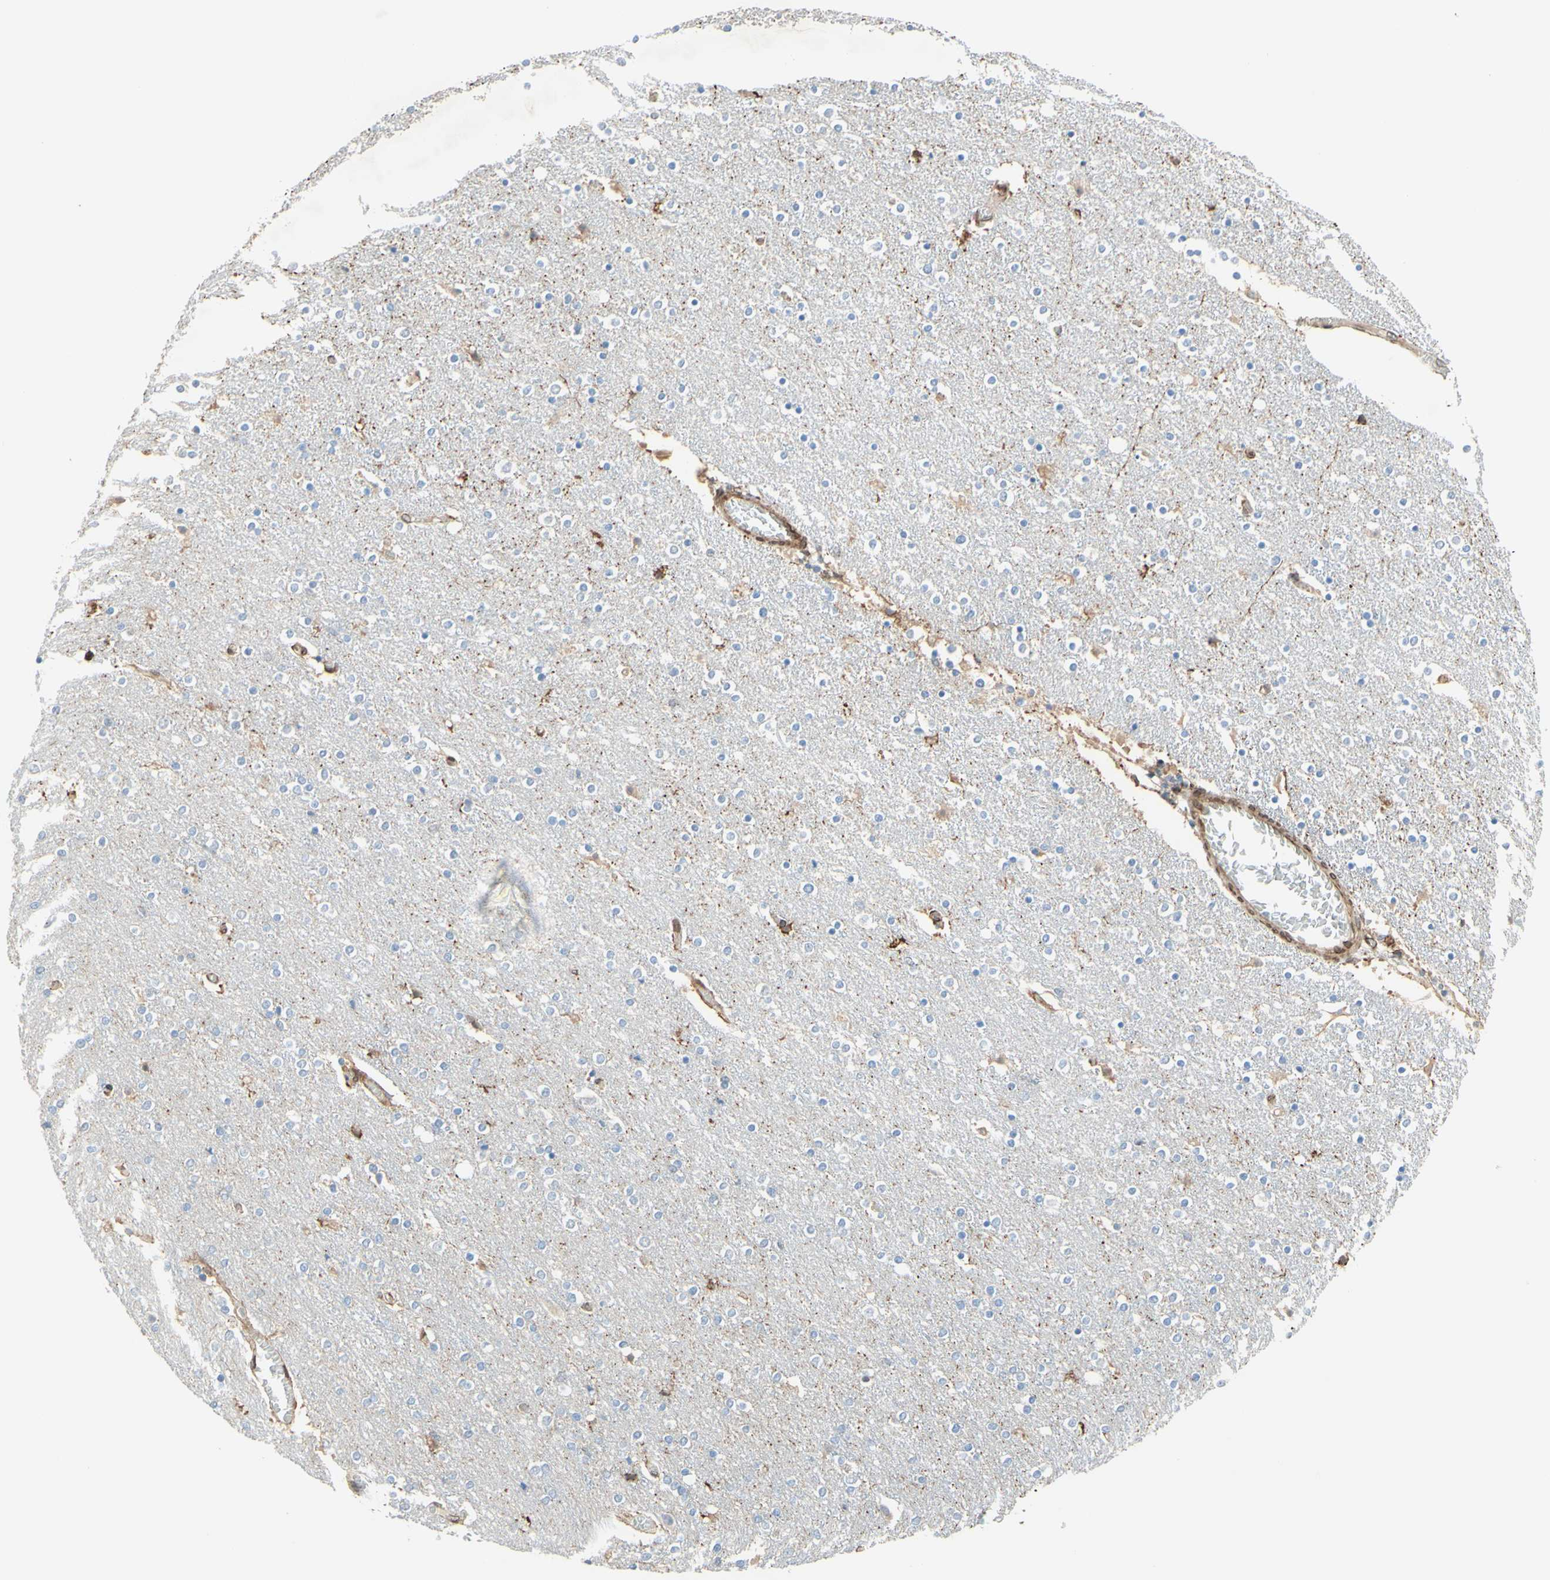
{"staining": {"intensity": "moderate", "quantity": "<25%", "location": "cytoplasmic/membranous"}, "tissue": "caudate", "cell_type": "Glial cells", "image_type": "normal", "snomed": [{"axis": "morphology", "description": "Normal tissue, NOS"}, {"axis": "topography", "description": "Lateral ventricle wall"}], "caption": "Protein staining exhibits moderate cytoplasmic/membranous staining in approximately <25% of glial cells in benign caudate. The protein of interest is shown in brown color, while the nuclei are stained blue.", "gene": "TRAF2", "patient": {"sex": "female", "age": 54}}